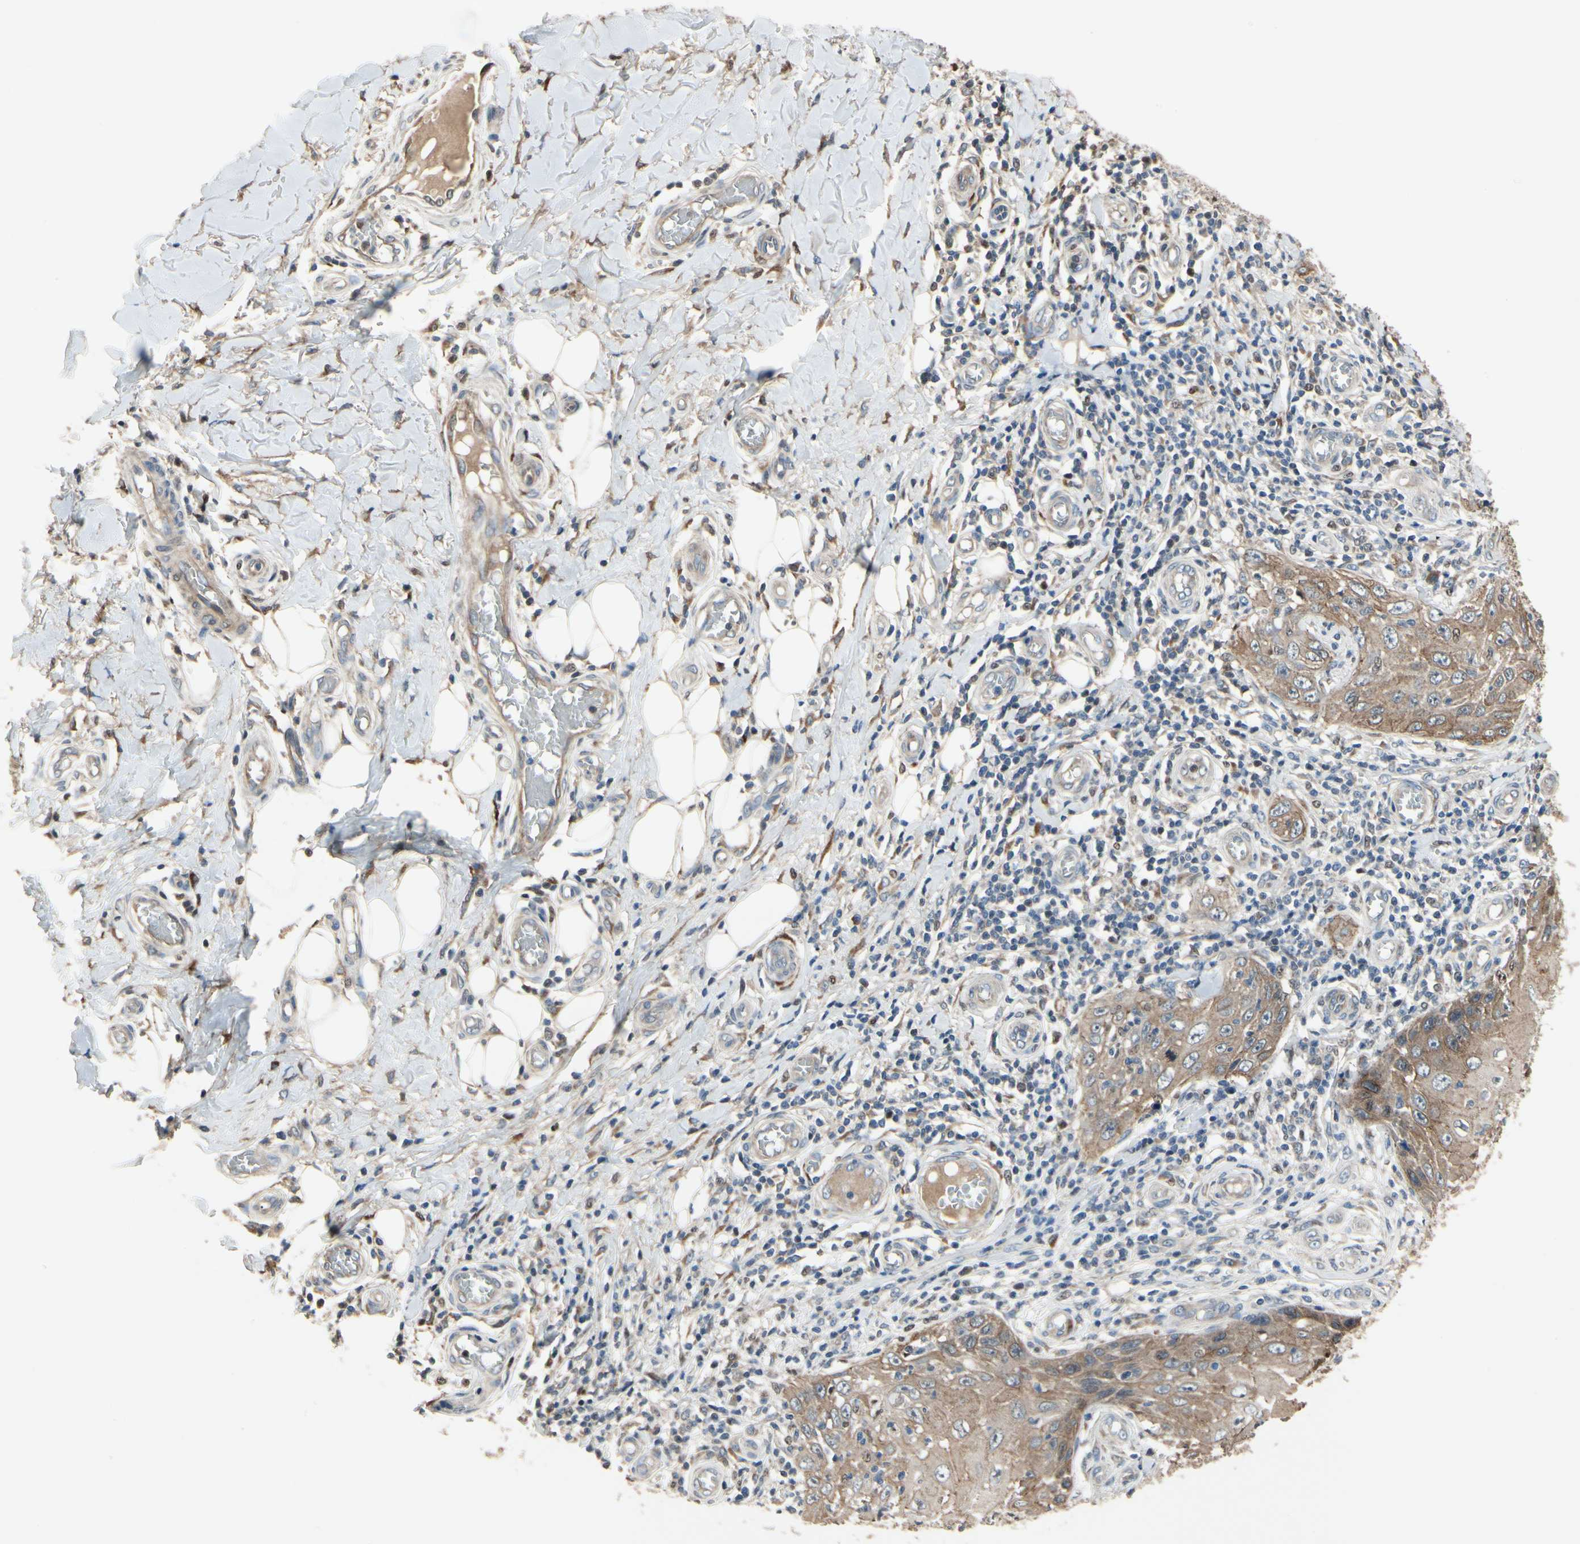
{"staining": {"intensity": "moderate", "quantity": ">75%", "location": "cytoplasmic/membranous"}, "tissue": "skin cancer", "cell_type": "Tumor cells", "image_type": "cancer", "snomed": [{"axis": "morphology", "description": "Squamous cell carcinoma, NOS"}, {"axis": "topography", "description": "Skin"}], "caption": "DAB (3,3'-diaminobenzidine) immunohistochemical staining of skin squamous cell carcinoma exhibits moderate cytoplasmic/membranous protein expression in about >75% of tumor cells.", "gene": "CGREF1", "patient": {"sex": "female", "age": 73}}